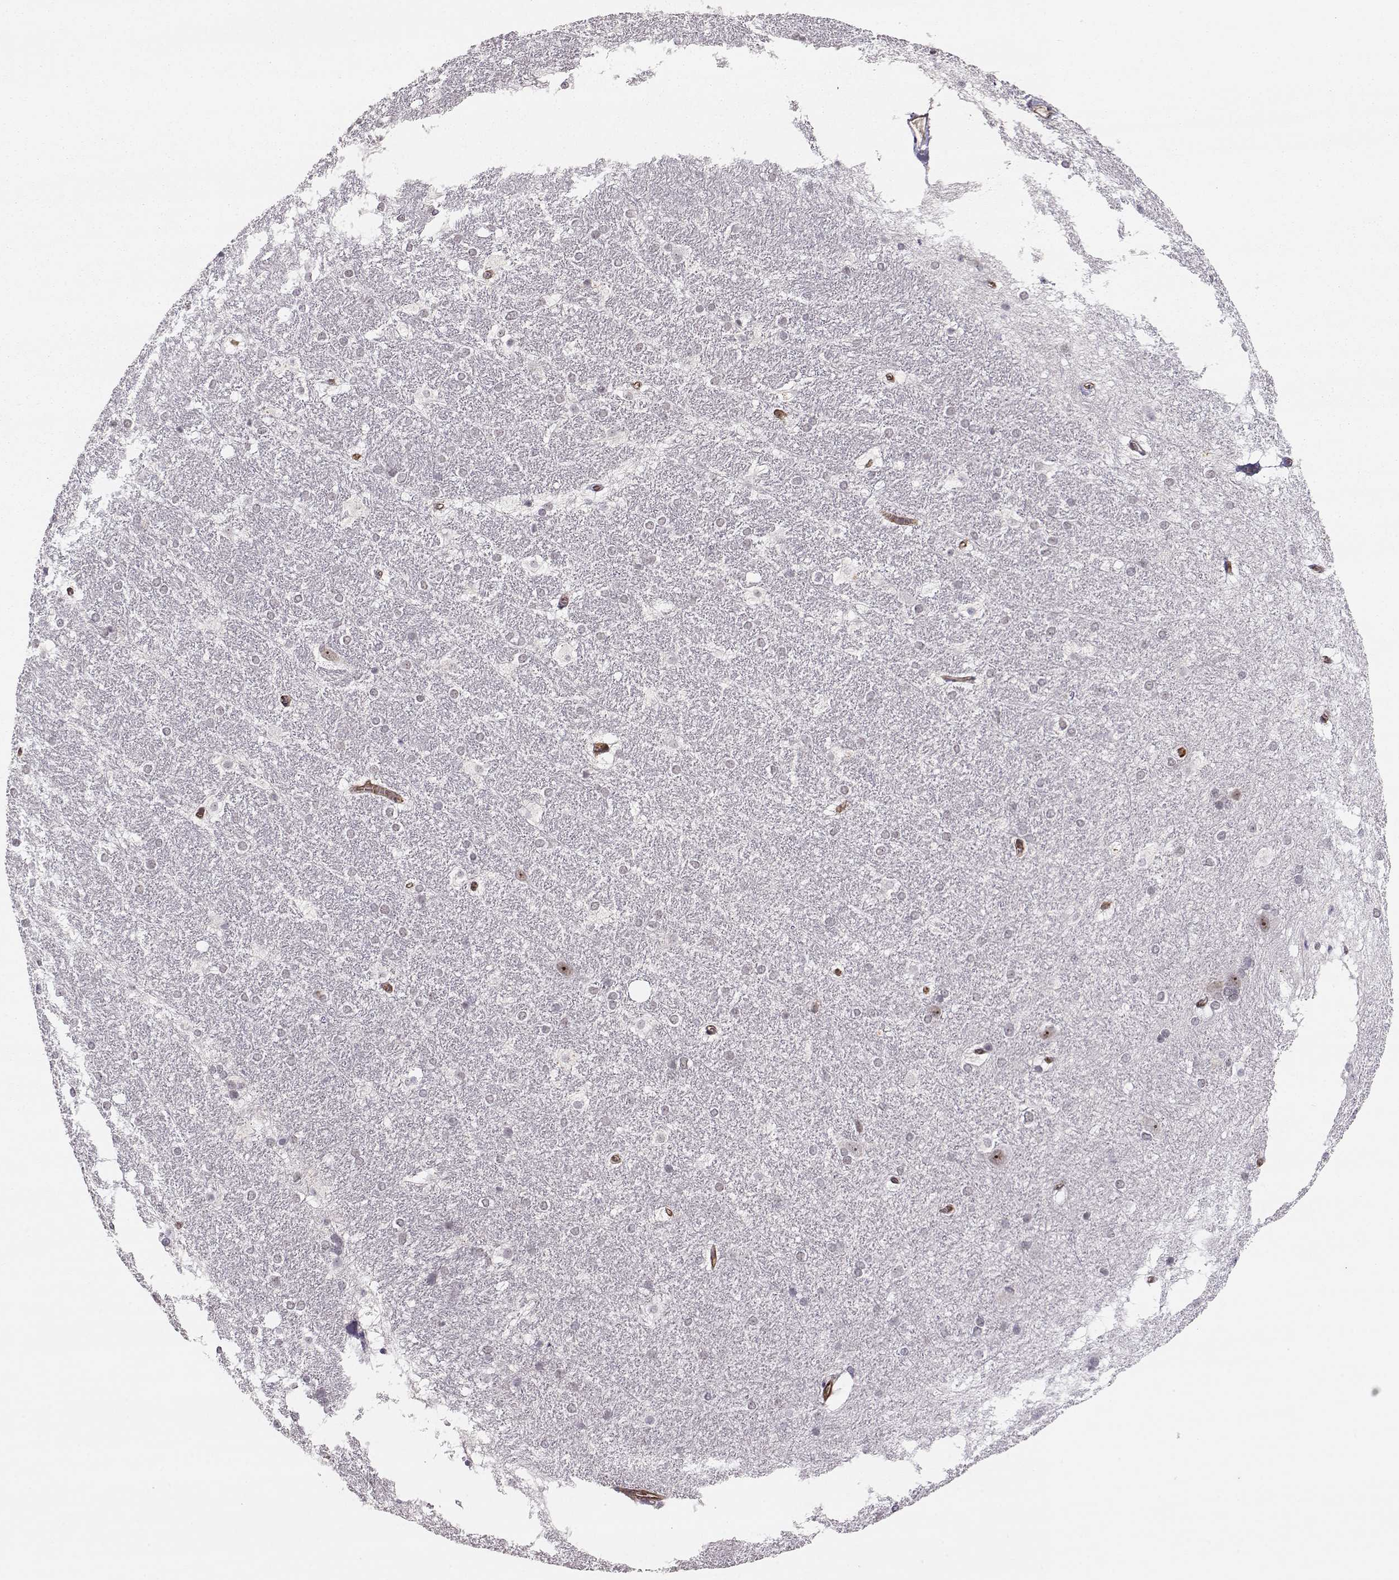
{"staining": {"intensity": "moderate", "quantity": "<25%", "location": "cytoplasmic/membranous,nuclear"}, "tissue": "hippocampus", "cell_type": "Glial cells", "image_type": "normal", "snomed": [{"axis": "morphology", "description": "Normal tissue, NOS"}, {"axis": "topography", "description": "Cerebral cortex"}, {"axis": "topography", "description": "Hippocampus"}], "caption": "This image exhibits immunohistochemistry staining of normal human hippocampus, with low moderate cytoplasmic/membranous,nuclear expression in approximately <25% of glial cells.", "gene": "CIR1", "patient": {"sex": "female", "age": 19}}